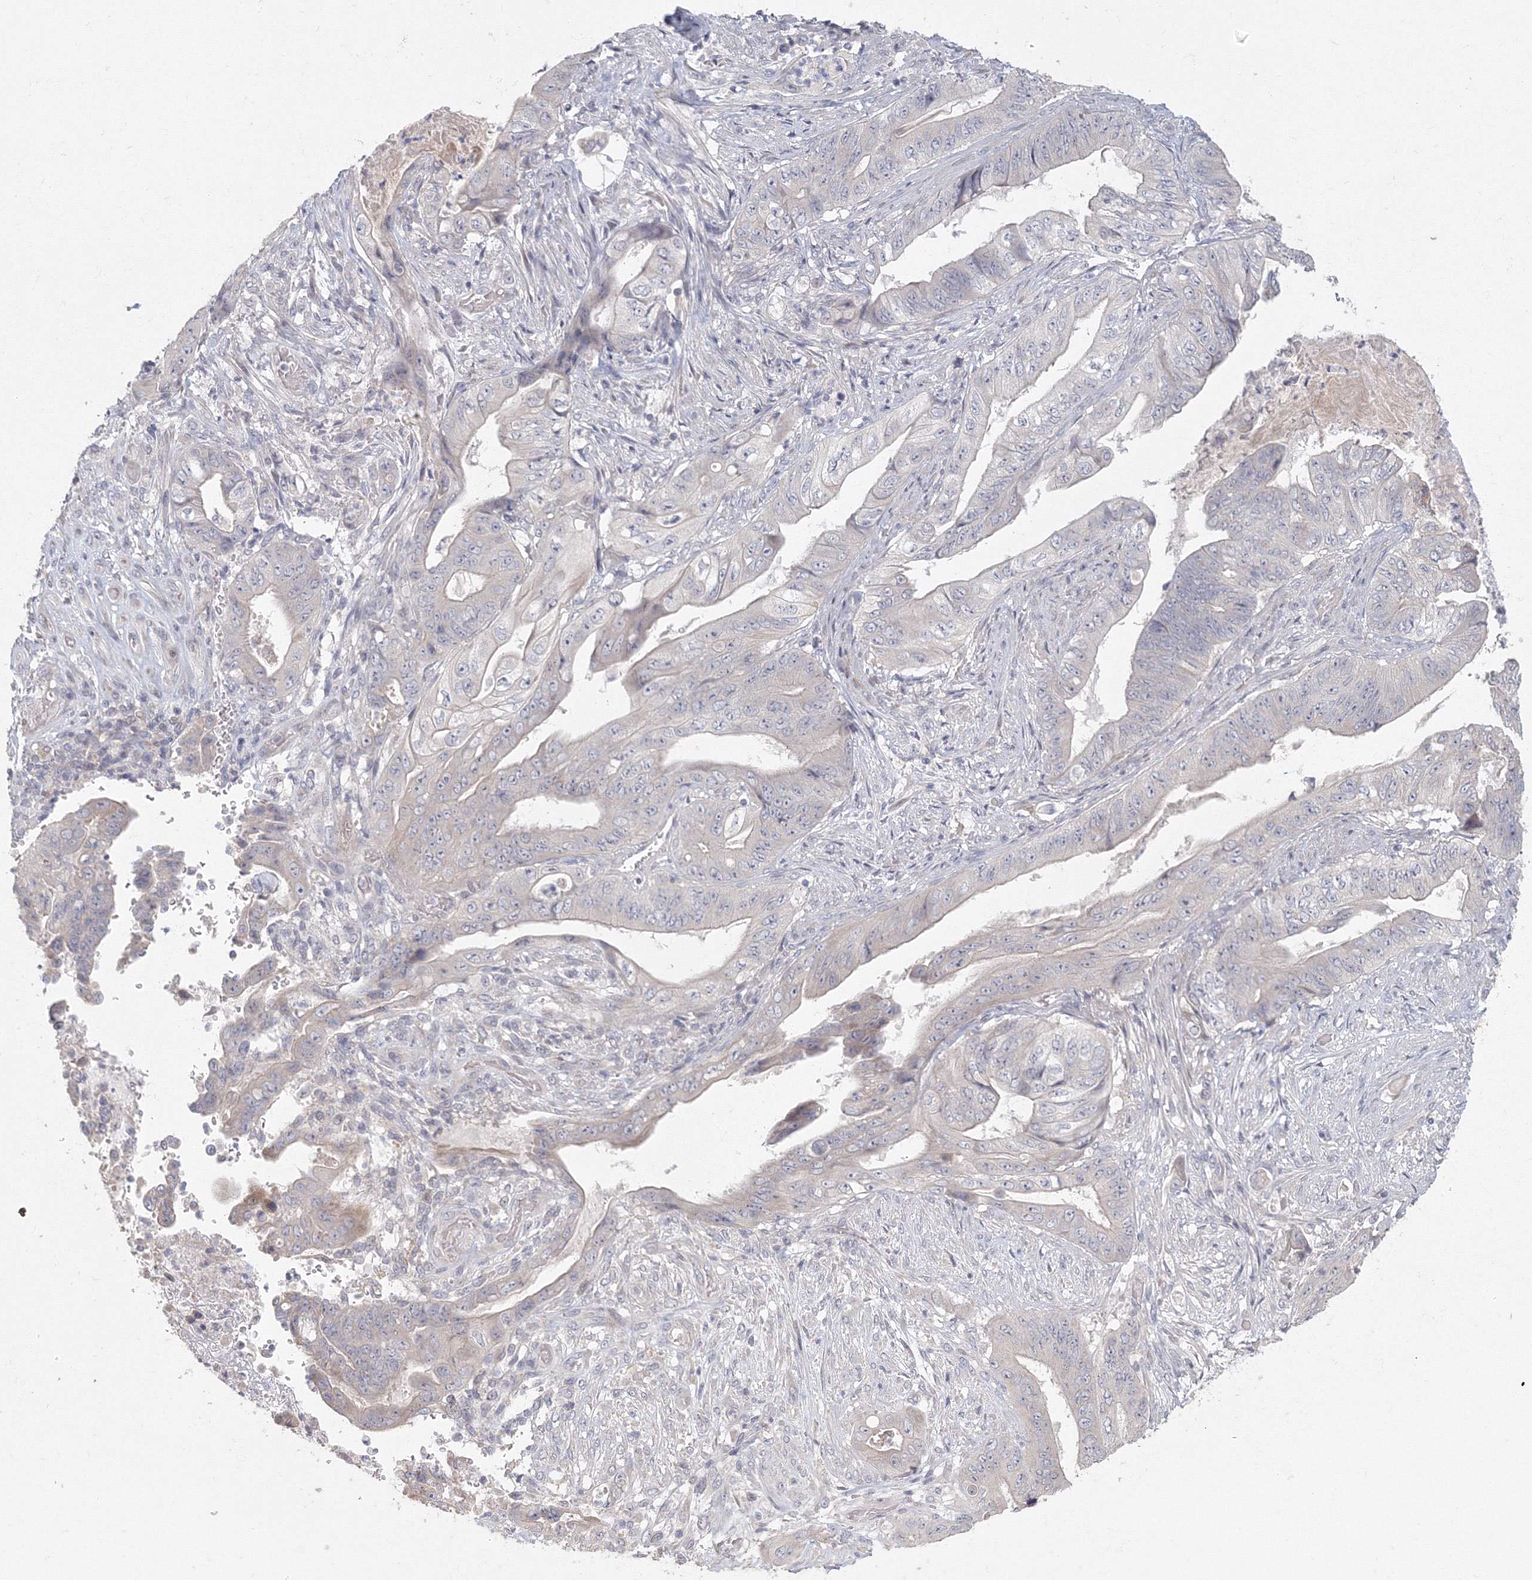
{"staining": {"intensity": "negative", "quantity": "none", "location": "none"}, "tissue": "stomach cancer", "cell_type": "Tumor cells", "image_type": "cancer", "snomed": [{"axis": "morphology", "description": "Adenocarcinoma, NOS"}, {"axis": "topography", "description": "Stomach"}], "caption": "DAB immunohistochemical staining of human stomach adenocarcinoma reveals no significant staining in tumor cells.", "gene": "TACC2", "patient": {"sex": "female", "age": 73}}